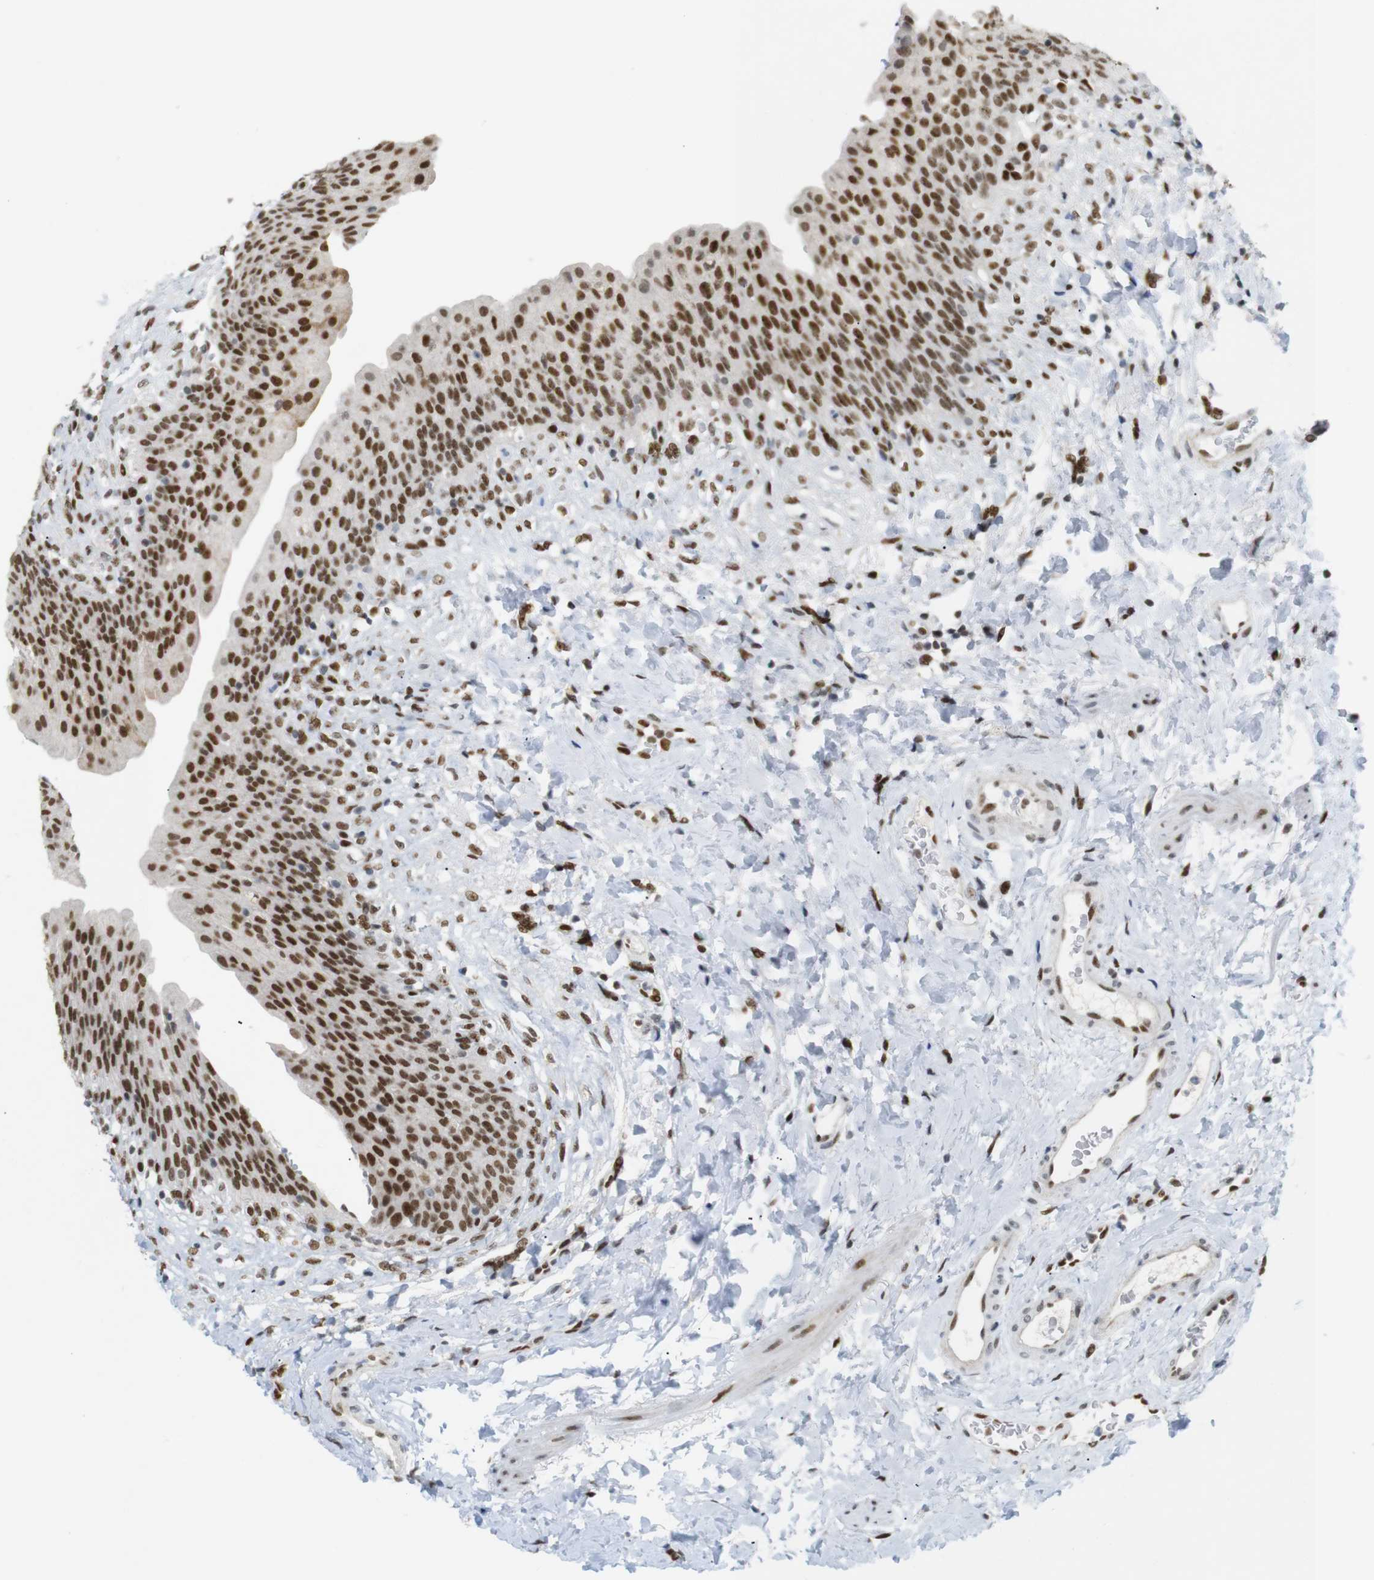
{"staining": {"intensity": "strong", "quantity": ">75%", "location": "nuclear"}, "tissue": "urinary bladder", "cell_type": "Urothelial cells", "image_type": "normal", "snomed": [{"axis": "morphology", "description": "Normal tissue, NOS"}, {"axis": "topography", "description": "Urinary bladder"}], "caption": "Immunohistochemistry micrograph of normal urinary bladder: human urinary bladder stained using immunohistochemistry (IHC) reveals high levels of strong protein expression localized specifically in the nuclear of urothelial cells, appearing as a nuclear brown color.", "gene": "RIOX2", "patient": {"sex": "female", "age": 79}}